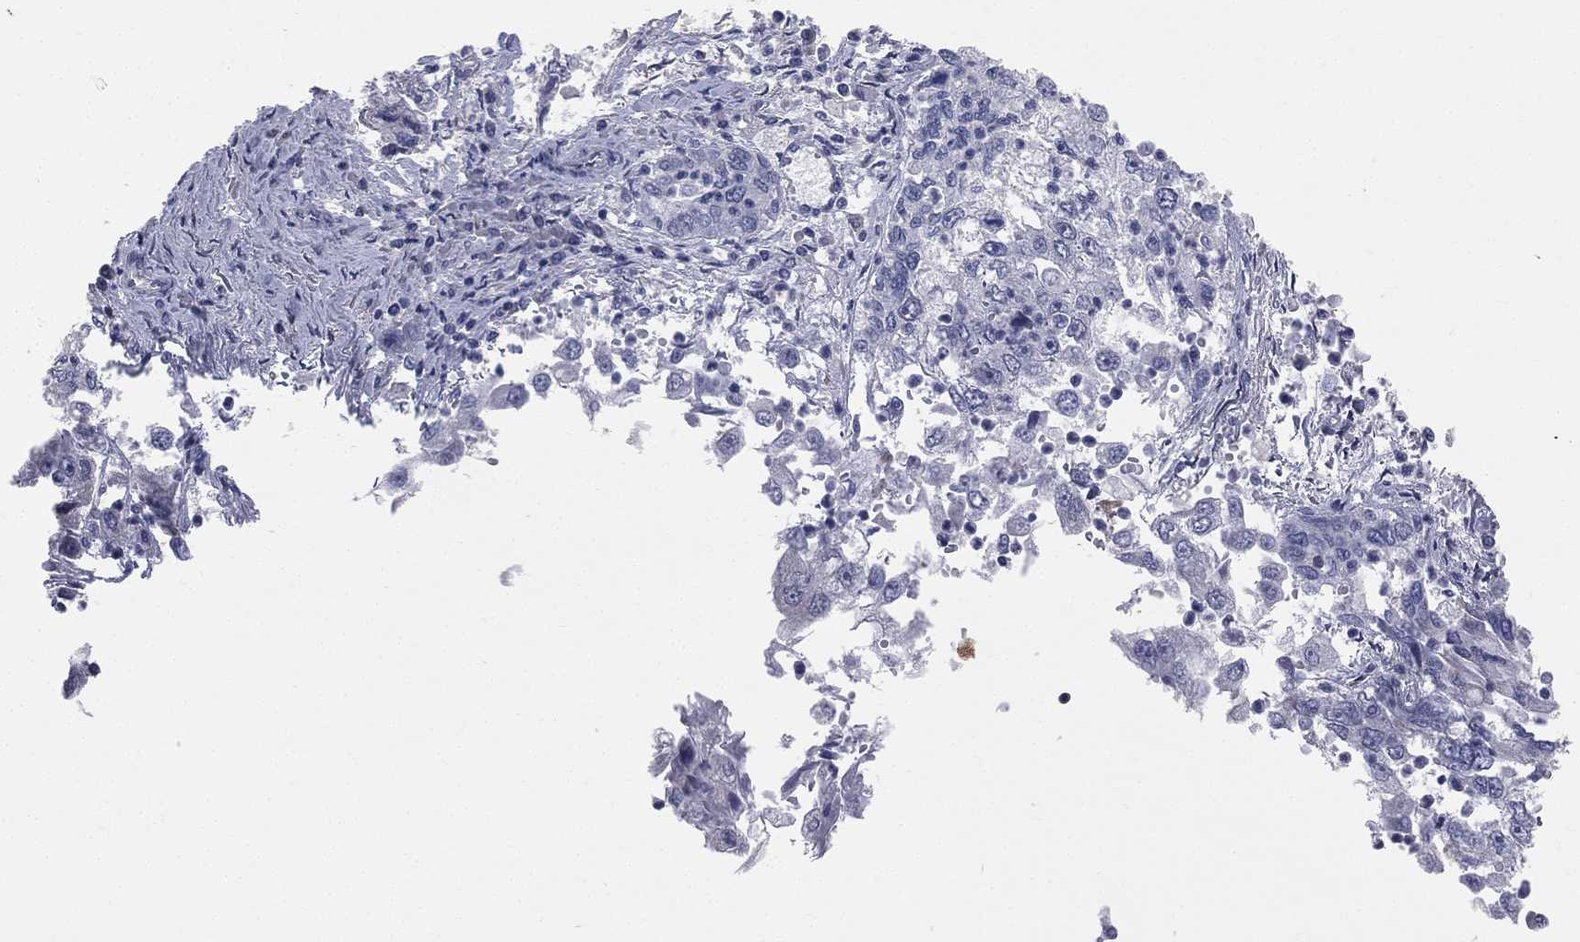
{"staining": {"intensity": "negative", "quantity": "none", "location": "none"}, "tissue": "cervical cancer", "cell_type": "Tumor cells", "image_type": "cancer", "snomed": [{"axis": "morphology", "description": "Squamous cell carcinoma, NOS"}, {"axis": "topography", "description": "Cervix"}], "caption": "Tumor cells are negative for protein expression in human cervical cancer.", "gene": "DMKN", "patient": {"sex": "female", "age": 36}}